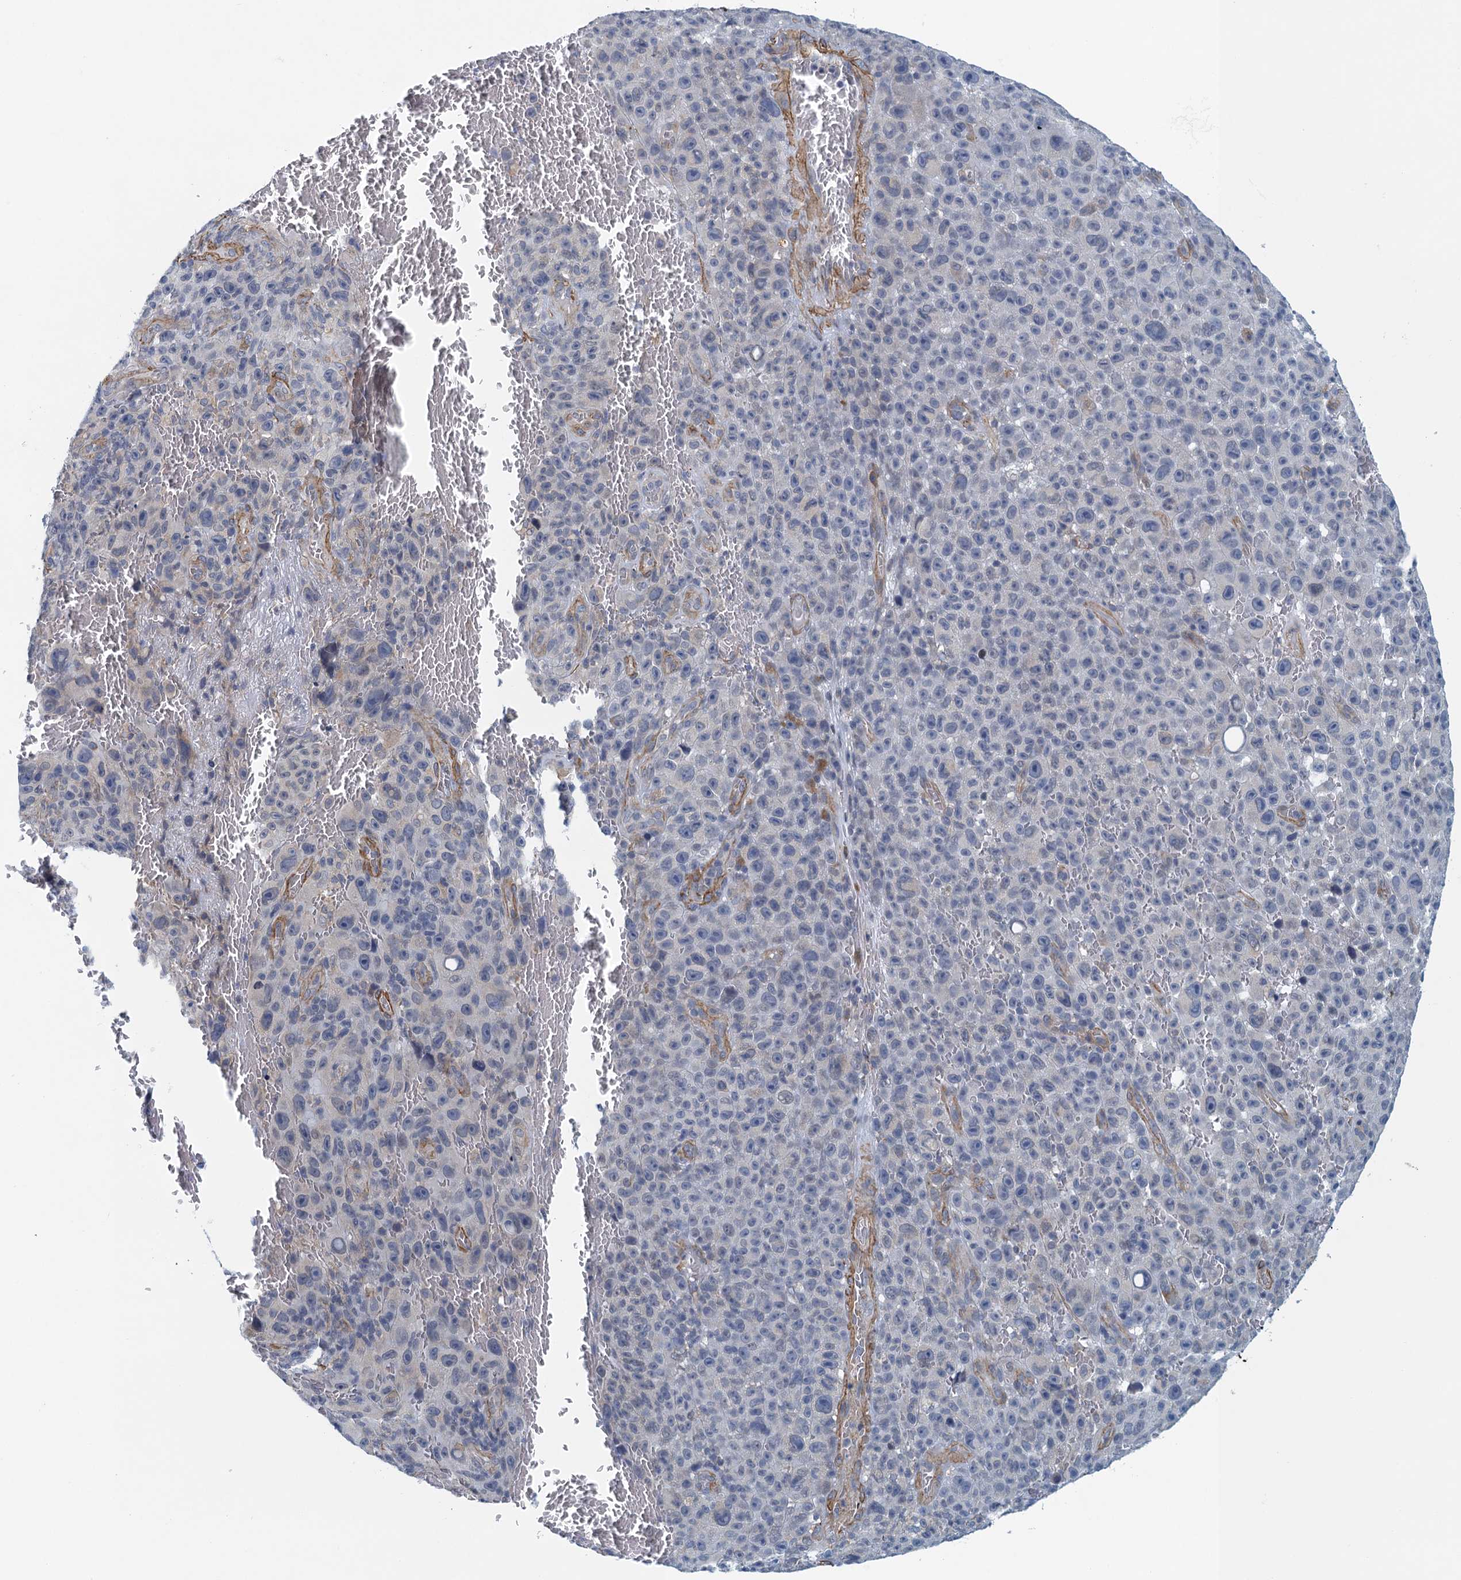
{"staining": {"intensity": "negative", "quantity": "none", "location": "none"}, "tissue": "melanoma", "cell_type": "Tumor cells", "image_type": "cancer", "snomed": [{"axis": "morphology", "description": "Malignant melanoma, NOS"}, {"axis": "topography", "description": "Skin"}], "caption": "Immunohistochemistry (IHC) histopathology image of human melanoma stained for a protein (brown), which reveals no expression in tumor cells.", "gene": "ALG2", "patient": {"sex": "female", "age": 82}}